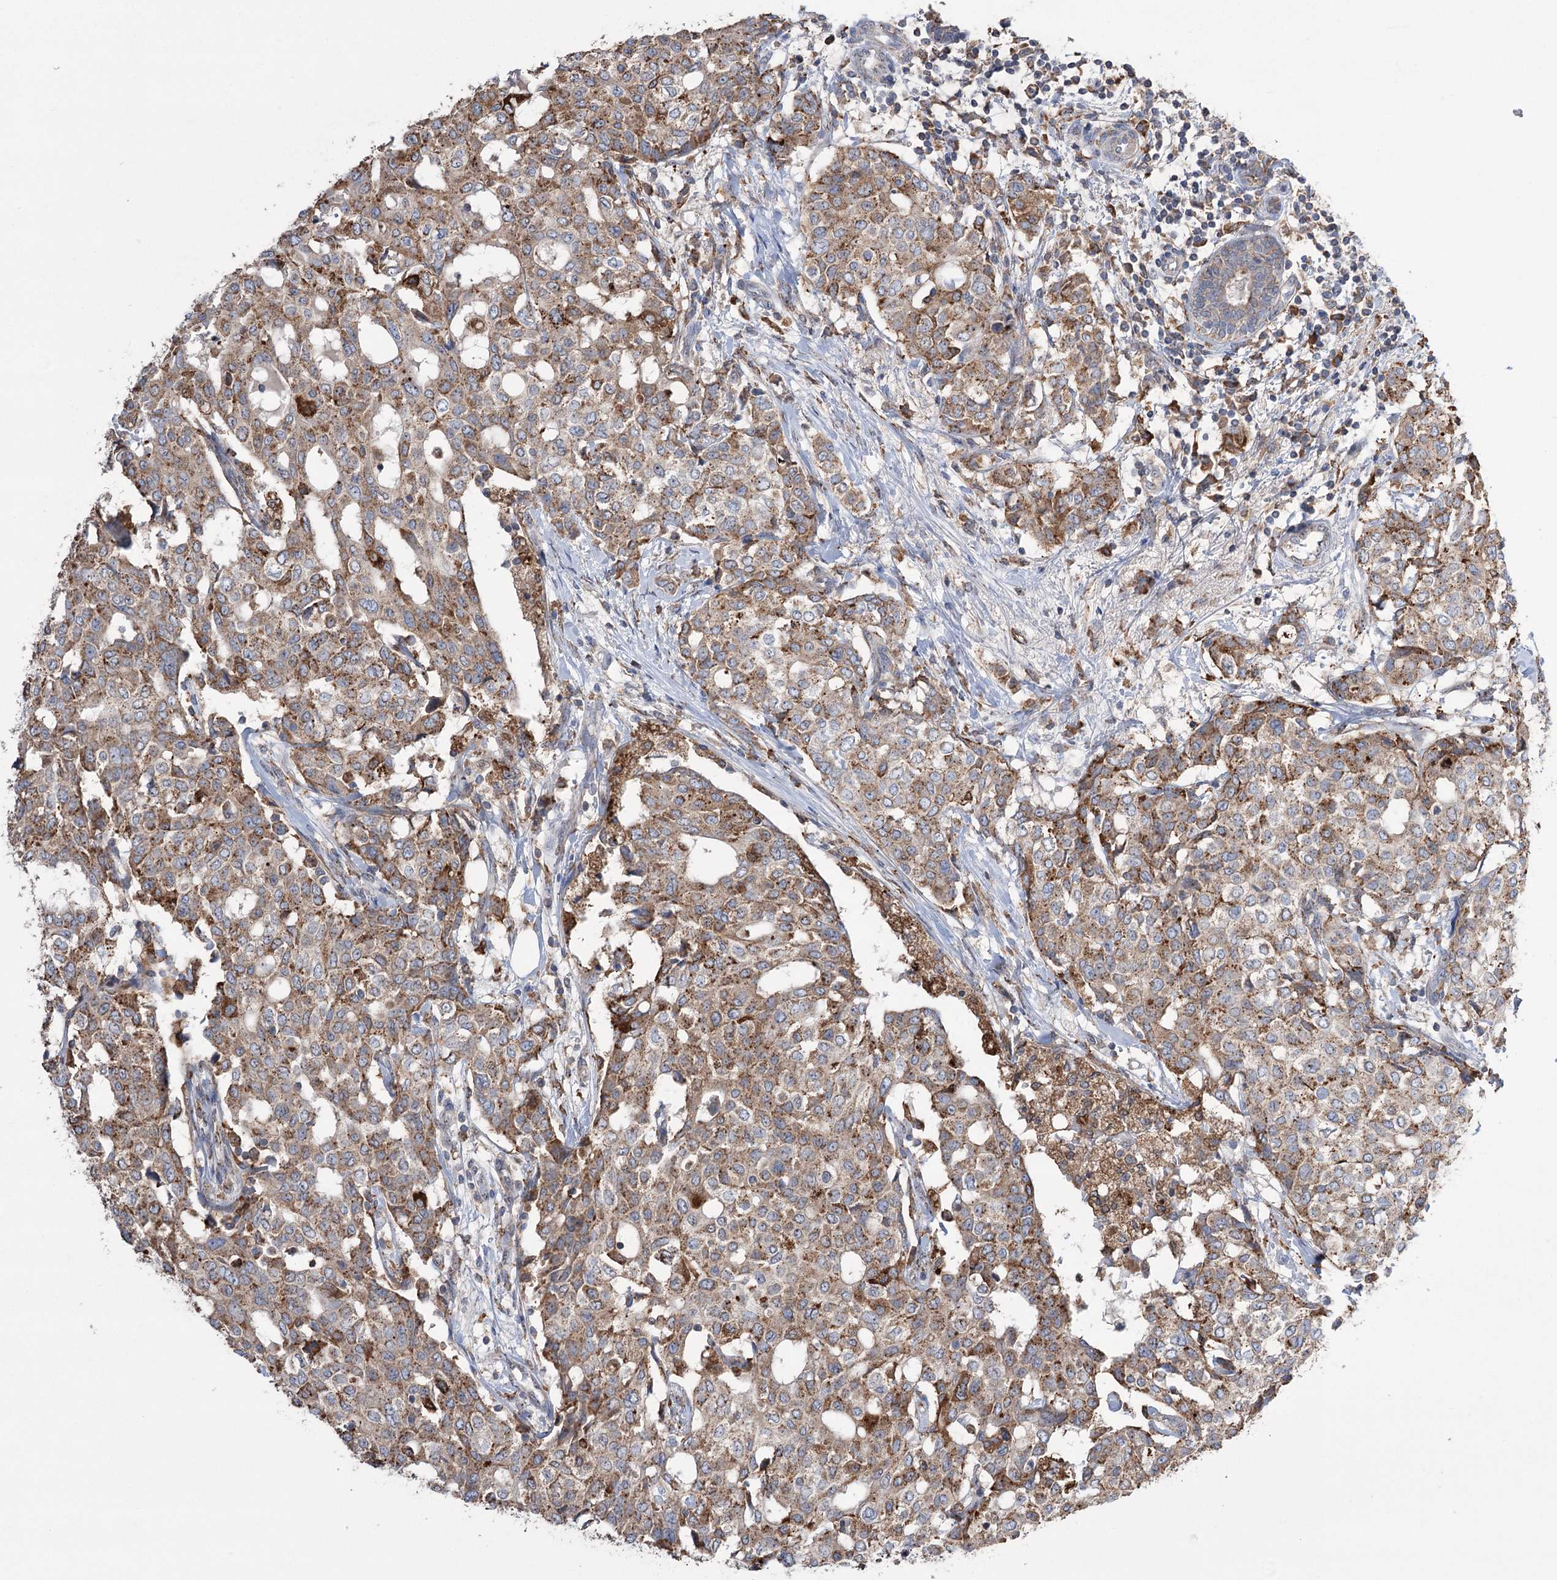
{"staining": {"intensity": "moderate", "quantity": ">75%", "location": "cytoplasmic/membranous"}, "tissue": "breast cancer", "cell_type": "Tumor cells", "image_type": "cancer", "snomed": [{"axis": "morphology", "description": "Lobular carcinoma"}, {"axis": "topography", "description": "Breast"}], "caption": "IHC micrograph of human lobular carcinoma (breast) stained for a protein (brown), which shows medium levels of moderate cytoplasmic/membranous expression in about >75% of tumor cells.", "gene": "TRIM71", "patient": {"sex": "female", "age": 51}}